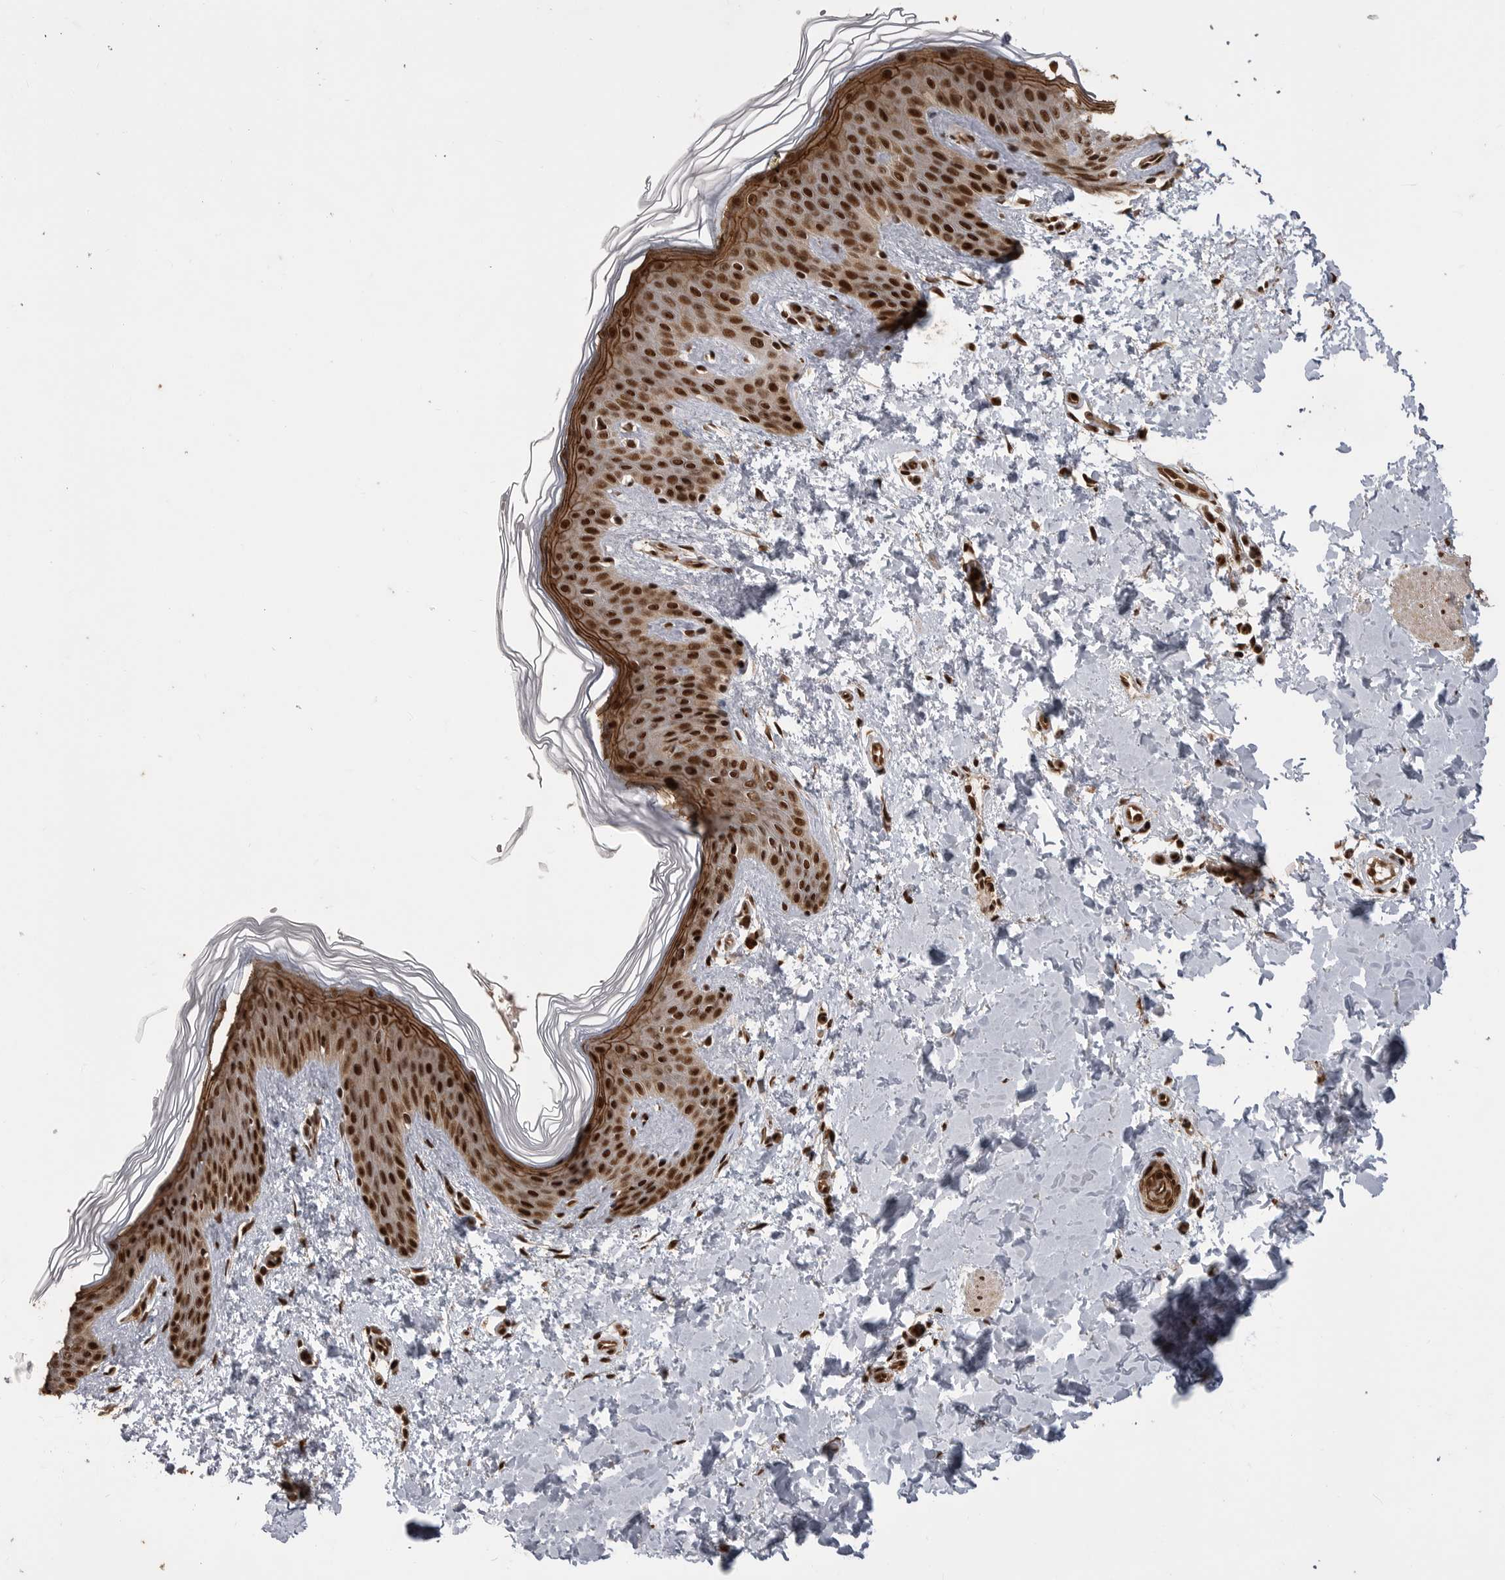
{"staining": {"intensity": "moderate", "quantity": ">75%", "location": "nuclear"}, "tissue": "skin", "cell_type": "Fibroblasts", "image_type": "normal", "snomed": [{"axis": "morphology", "description": "Normal tissue, NOS"}, {"axis": "morphology", "description": "Neoplasm, benign, NOS"}, {"axis": "topography", "description": "Skin"}, {"axis": "topography", "description": "Soft tissue"}], "caption": "Protein expression analysis of unremarkable human skin reveals moderate nuclear positivity in about >75% of fibroblasts.", "gene": "PPP1R8", "patient": {"sex": "male", "age": 26}}